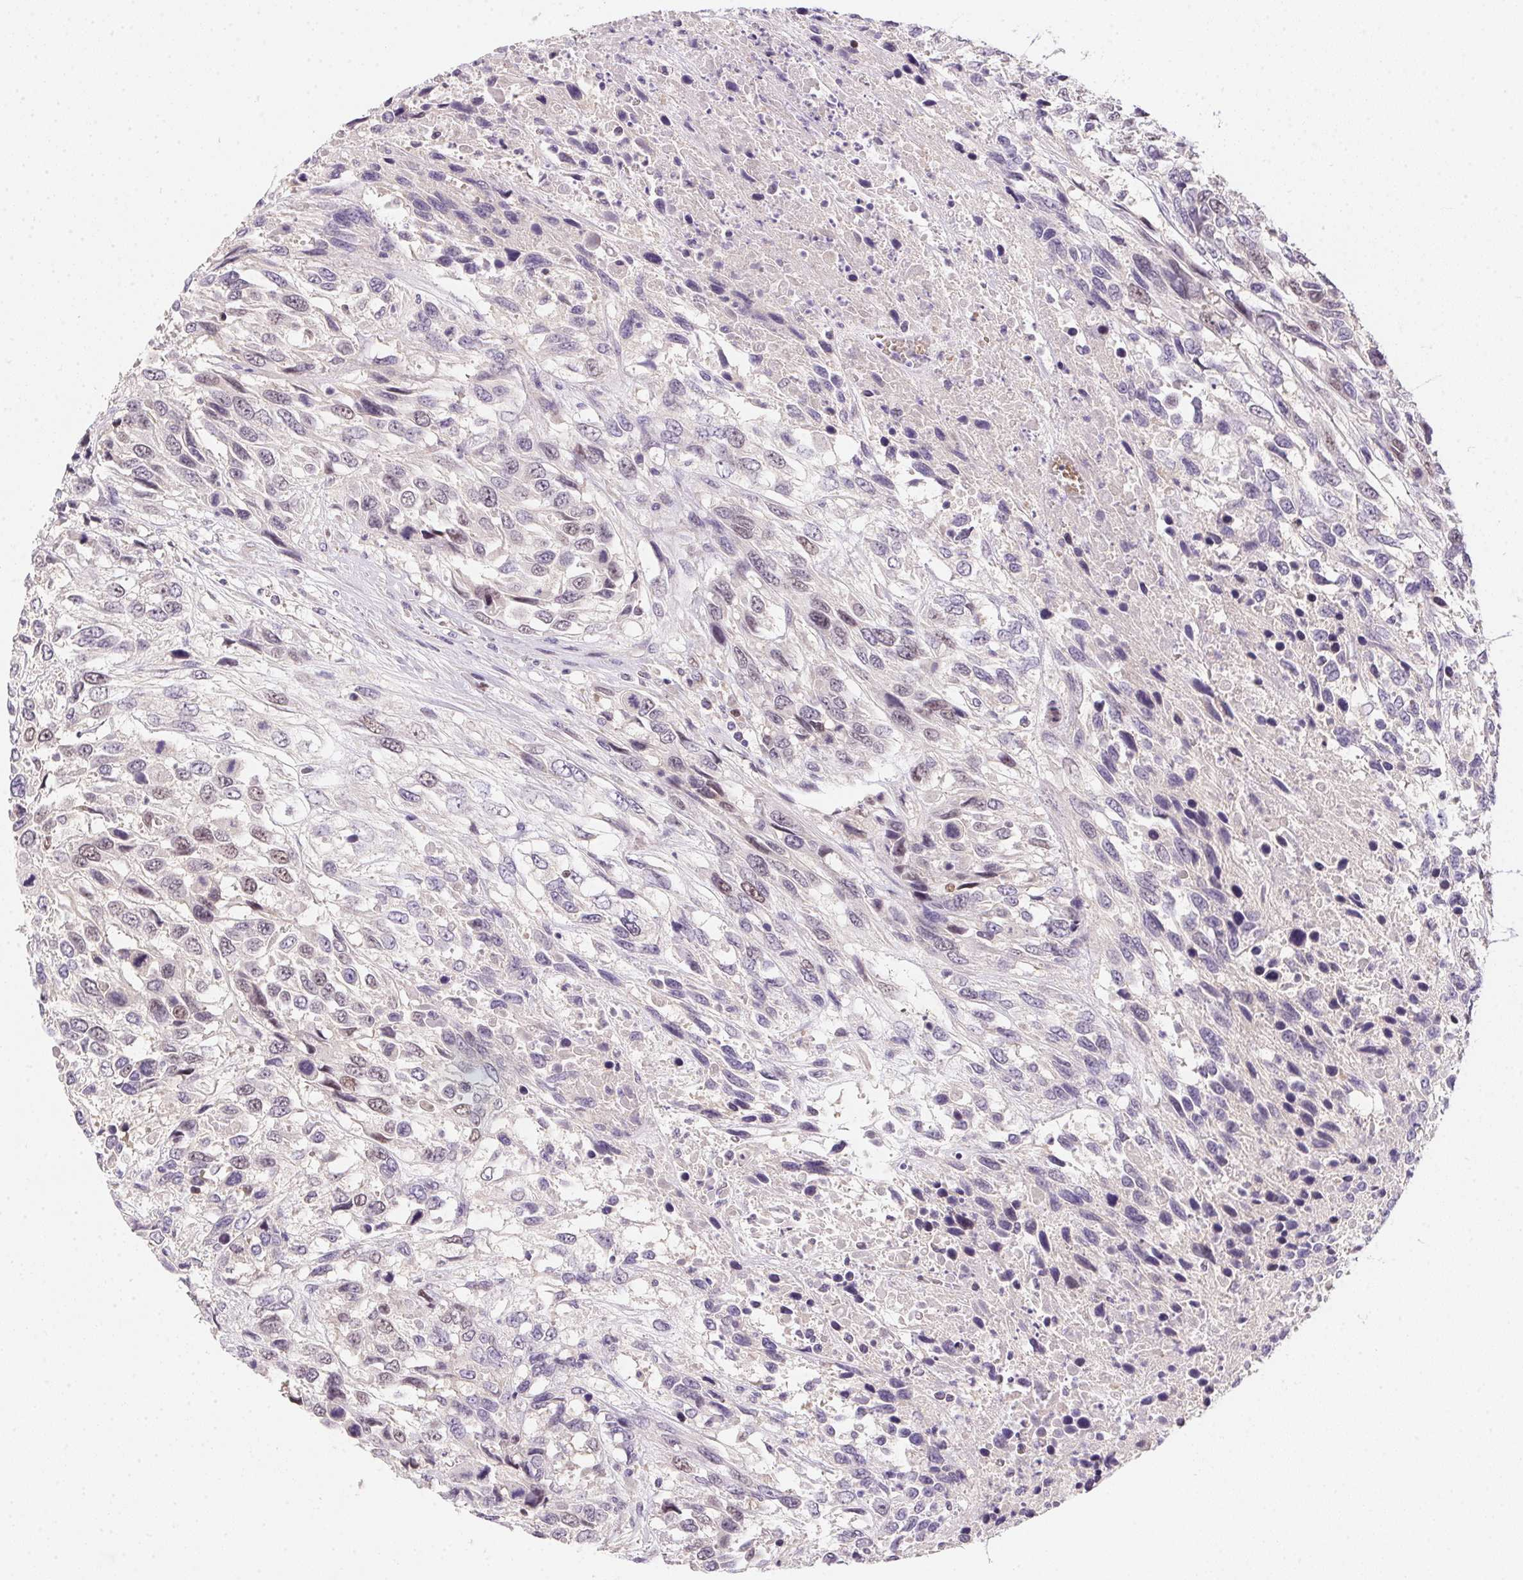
{"staining": {"intensity": "weak", "quantity": "<25%", "location": "nuclear"}, "tissue": "urothelial cancer", "cell_type": "Tumor cells", "image_type": "cancer", "snomed": [{"axis": "morphology", "description": "Urothelial carcinoma, High grade"}, {"axis": "topography", "description": "Urinary bladder"}], "caption": "This is a micrograph of IHC staining of urothelial cancer, which shows no positivity in tumor cells.", "gene": "HELLS", "patient": {"sex": "female", "age": 70}}